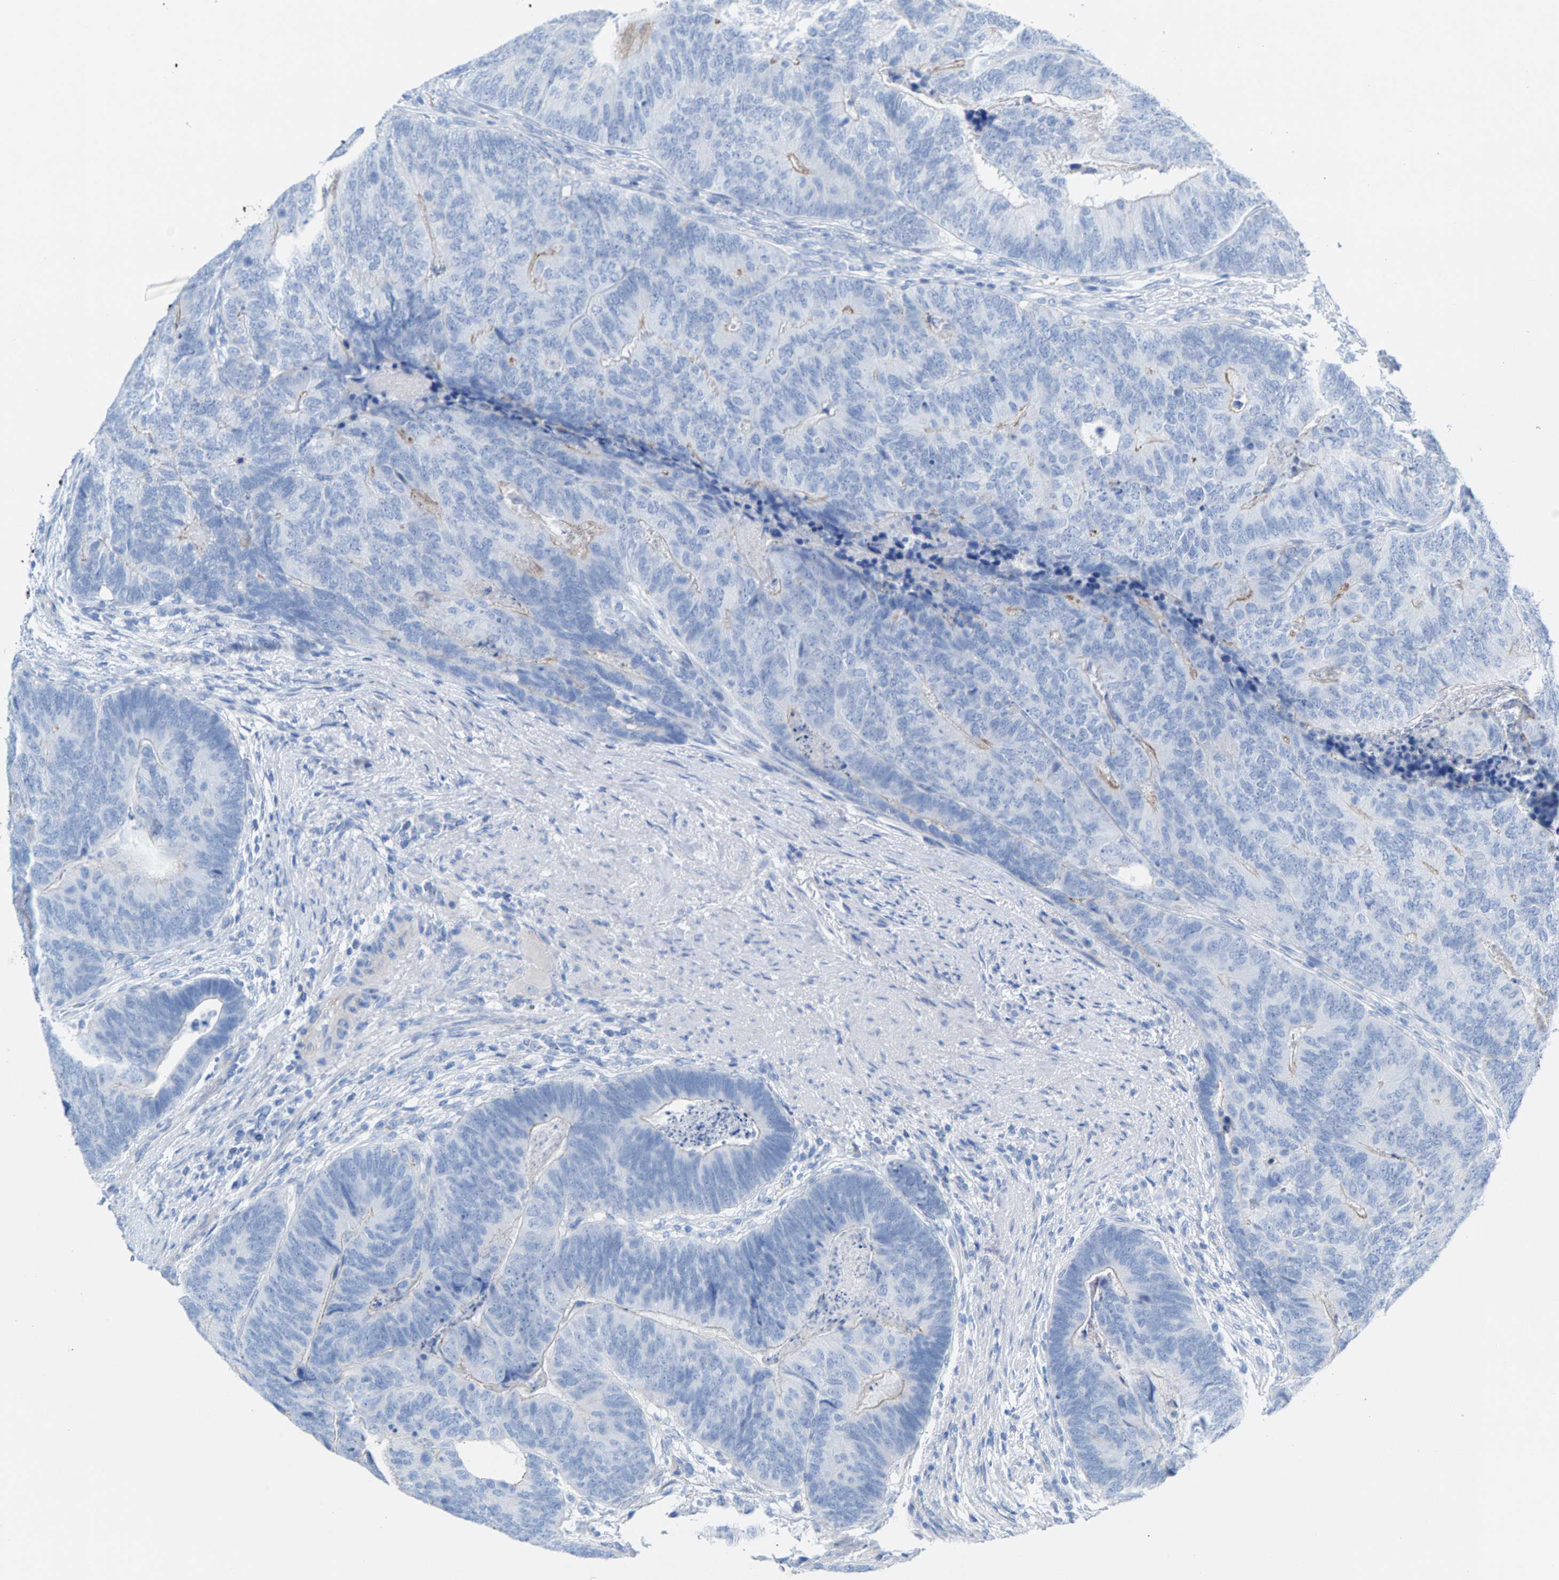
{"staining": {"intensity": "negative", "quantity": "none", "location": "none"}, "tissue": "colorectal cancer", "cell_type": "Tumor cells", "image_type": "cancer", "snomed": [{"axis": "morphology", "description": "Adenocarcinoma, NOS"}, {"axis": "topography", "description": "Colon"}], "caption": "An immunohistochemistry image of adenocarcinoma (colorectal) is shown. There is no staining in tumor cells of adenocarcinoma (colorectal).", "gene": "CPA1", "patient": {"sex": "female", "age": 67}}